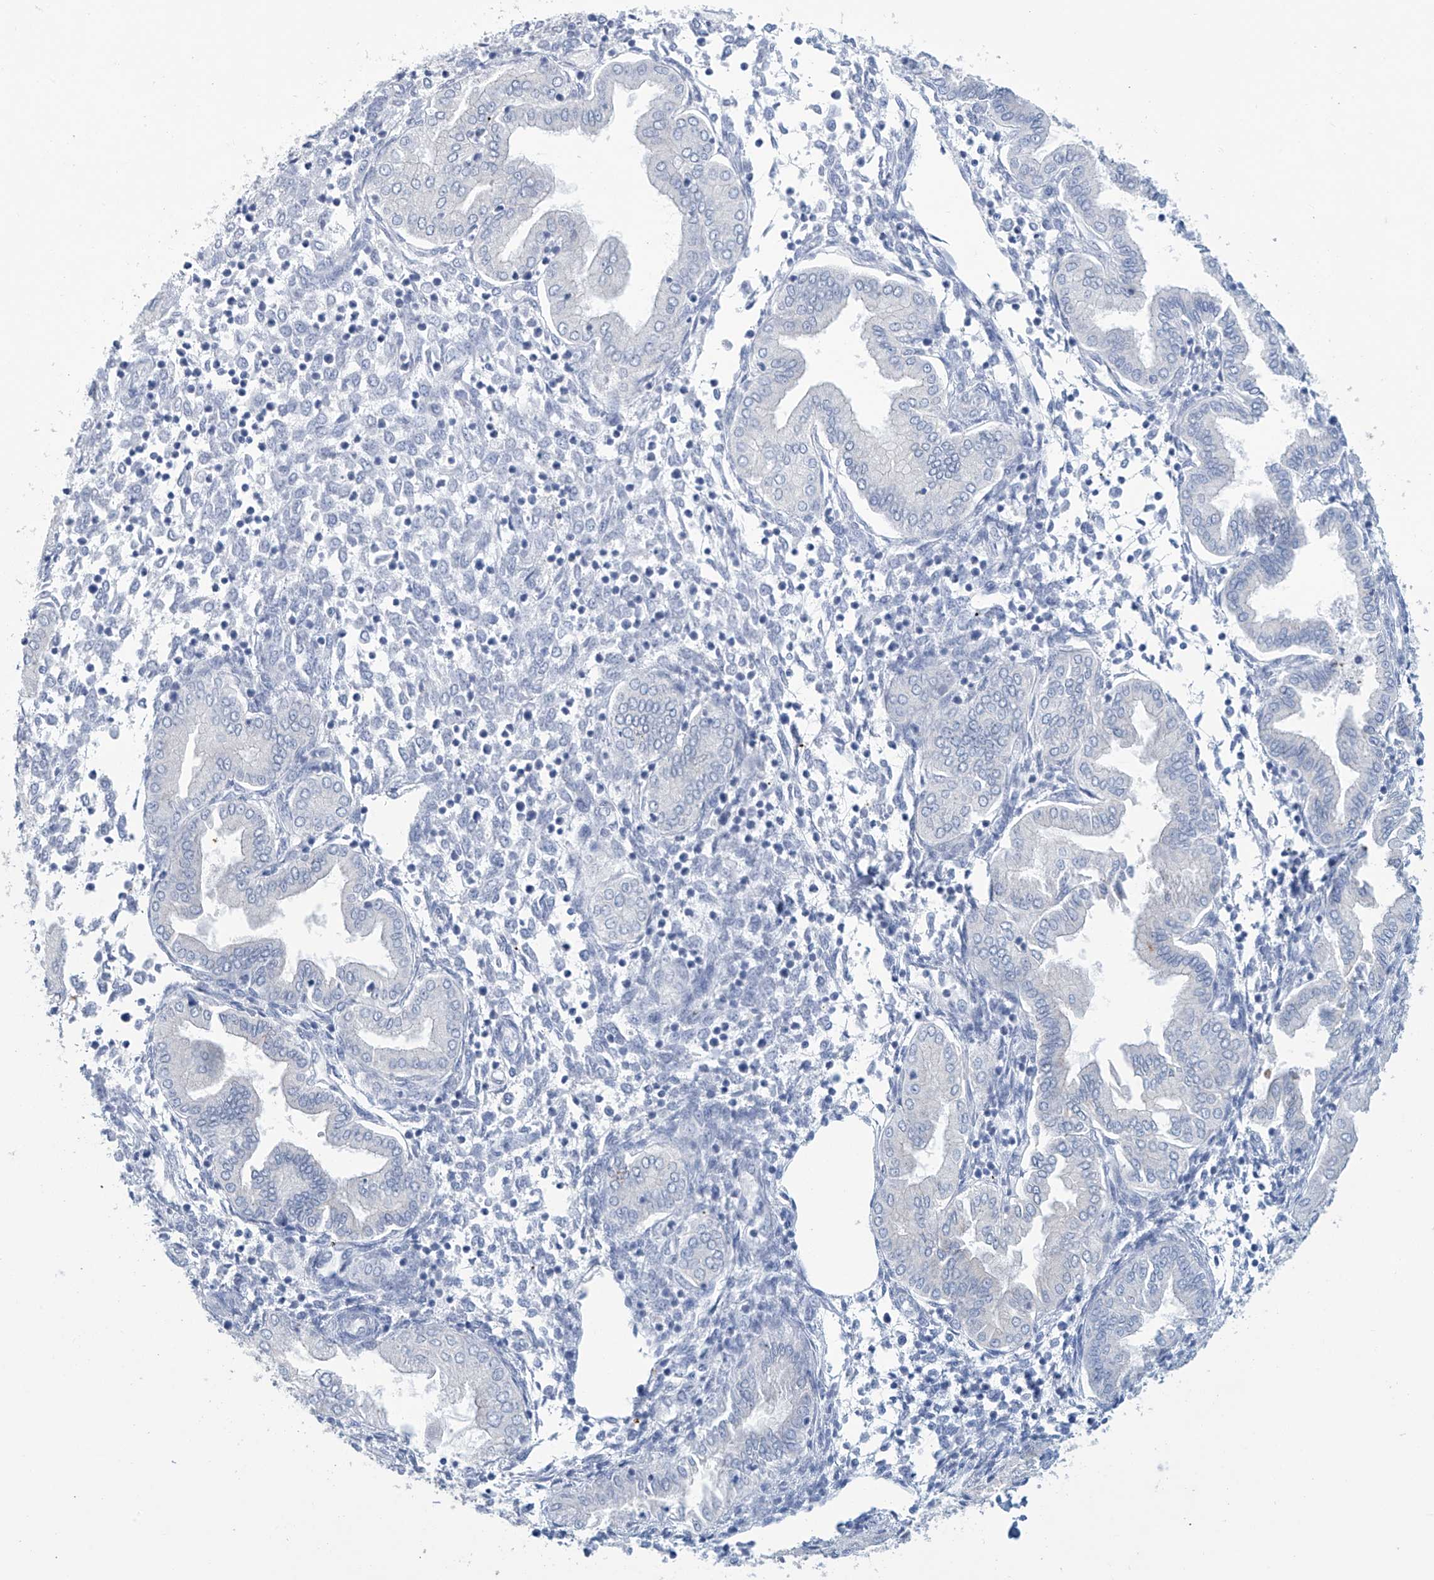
{"staining": {"intensity": "negative", "quantity": "none", "location": "none"}, "tissue": "endometrium", "cell_type": "Cells in endometrial stroma", "image_type": "normal", "snomed": [{"axis": "morphology", "description": "Normal tissue, NOS"}, {"axis": "topography", "description": "Endometrium"}], "caption": "An immunohistochemistry photomicrograph of benign endometrium is shown. There is no staining in cells in endometrial stroma of endometrium. Brightfield microscopy of IHC stained with DAB (brown) and hematoxylin (blue), captured at high magnification.", "gene": "DSP", "patient": {"sex": "female", "age": 53}}